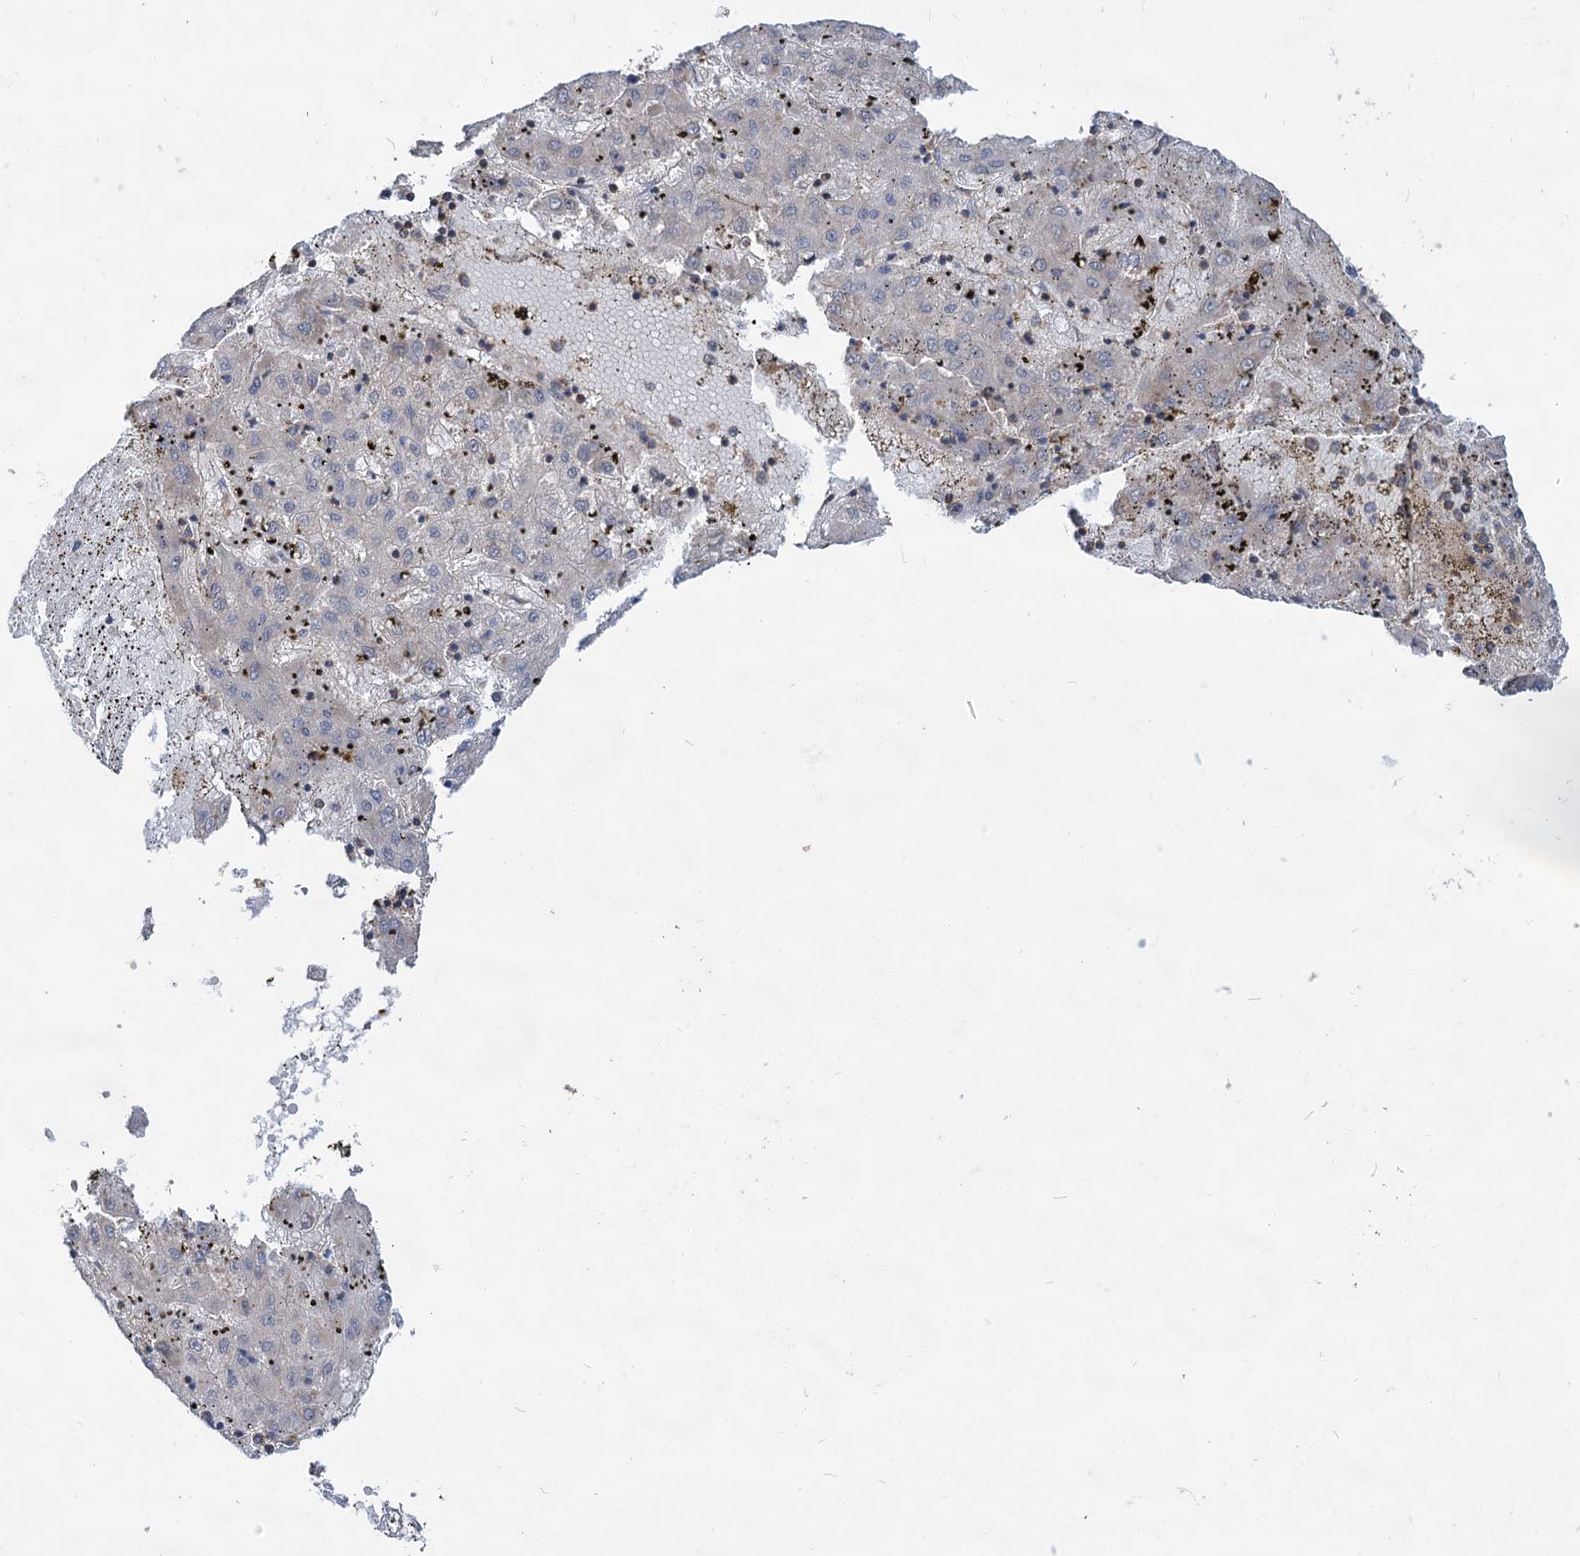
{"staining": {"intensity": "negative", "quantity": "none", "location": "none"}, "tissue": "liver cancer", "cell_type": "Tumor cells", "image_type": "cancer", "snomed": [{"axis": "morphology", "description": "Carcinoma, Hepatocellular, NOS"}, {"axis": "topography", "description": "Liver"}], "caption": "Human hepatocellular carcinoma (liver) stained for a protein using immunohistochemistry (IHC) shows no expression in tumor cells.", "gene": "PACS1", "patient": {"sex": "male", "age": 72}}